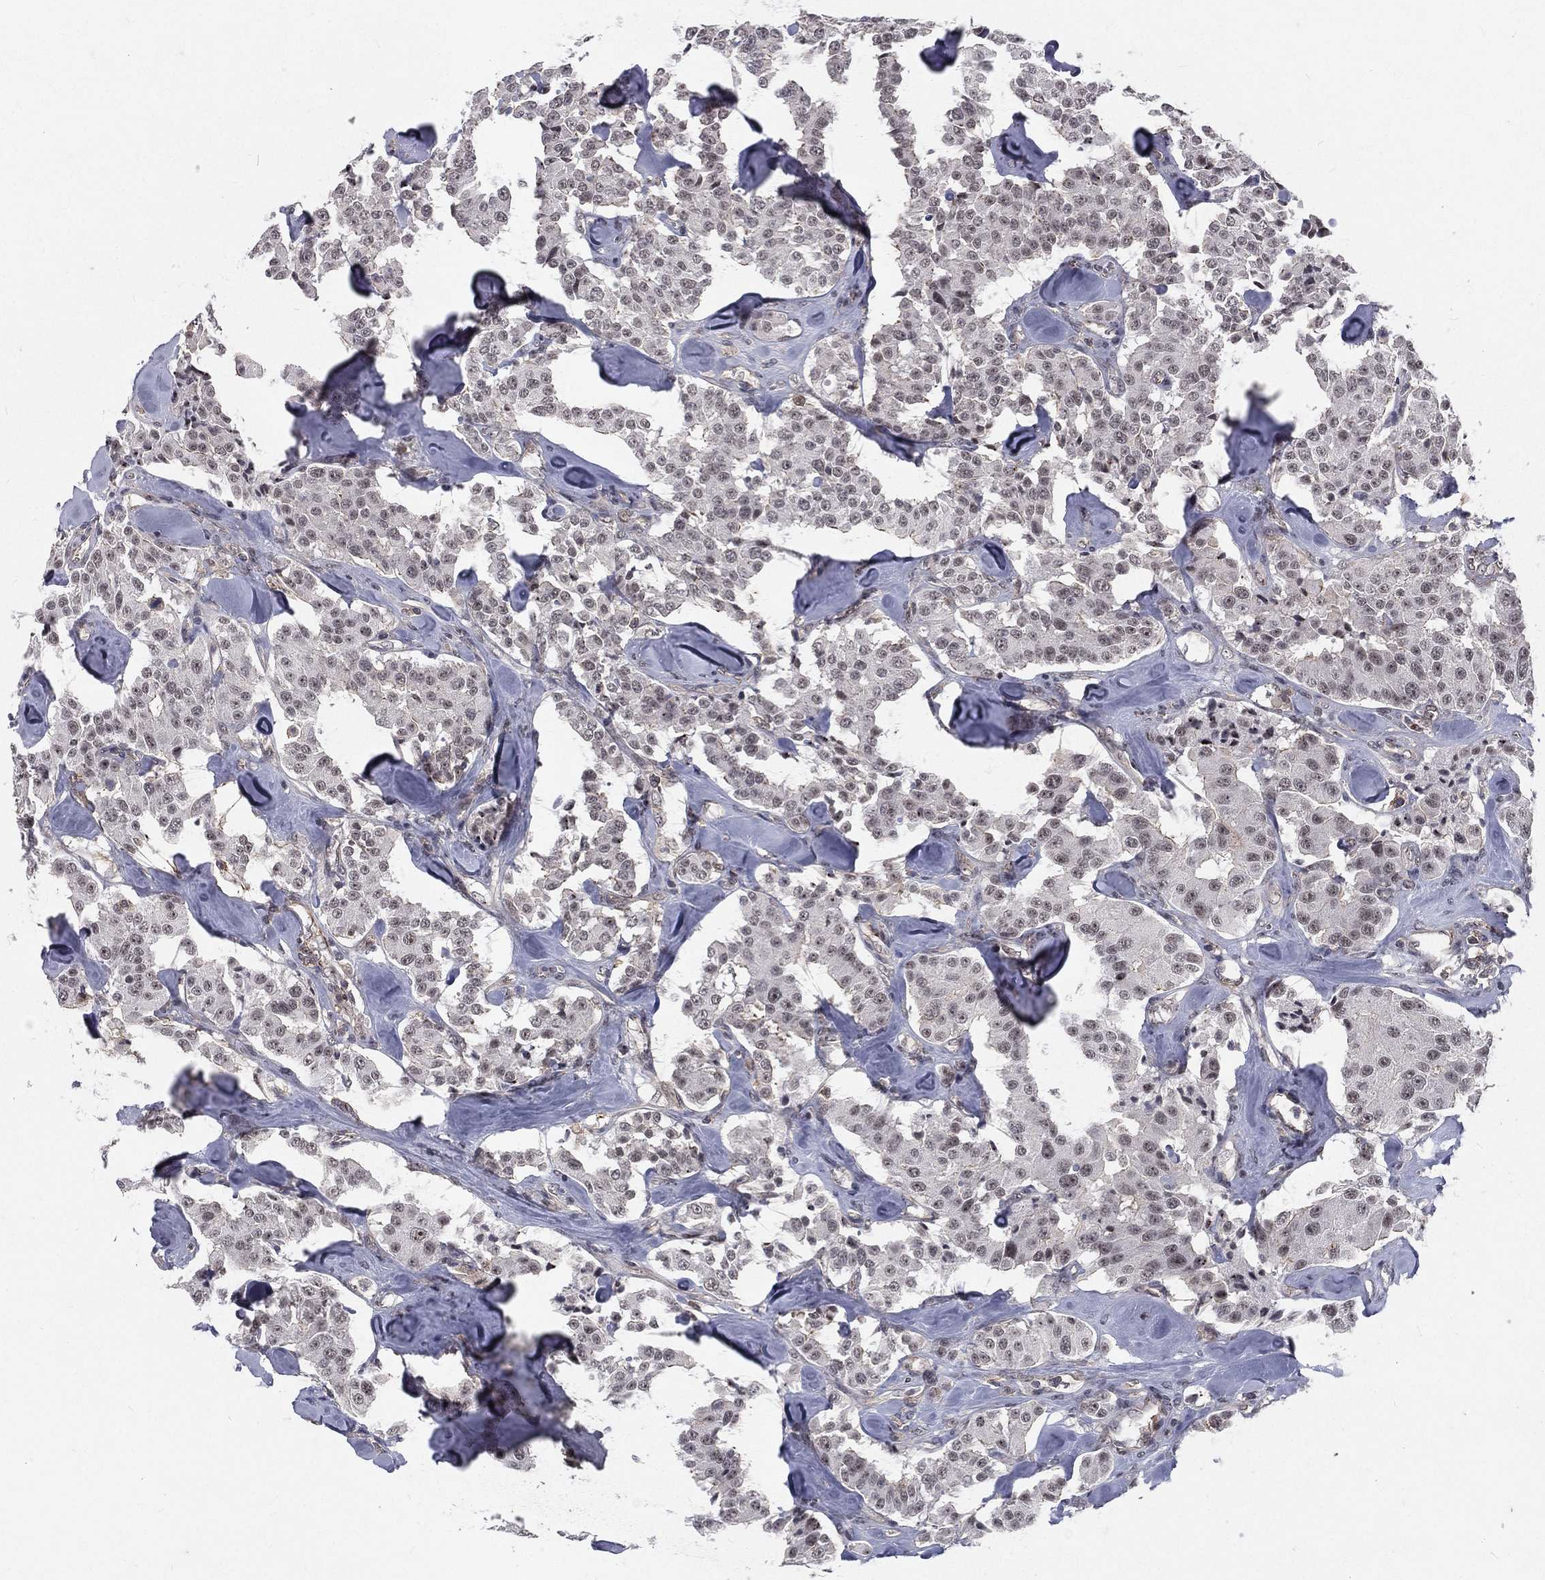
{"staining": {"intensity": "negative", "quantity": "none", "location": "none"}, "tissue": "carcinoid", "cell_type": "Tumor cells", "image_type": "cancer", "snomed": [{"axis": "morphology", "description": "Carcinoid, malignant, NOS"}, {"axis": "topography", "description": "Pancreas"}], "caption": "This is an immunohistochemistry photomicrograph of human malignant carcinoid. There is no staining in tumor cells.", "gene": "MORC2", "patient": {"sex": "male", "age": 41}}